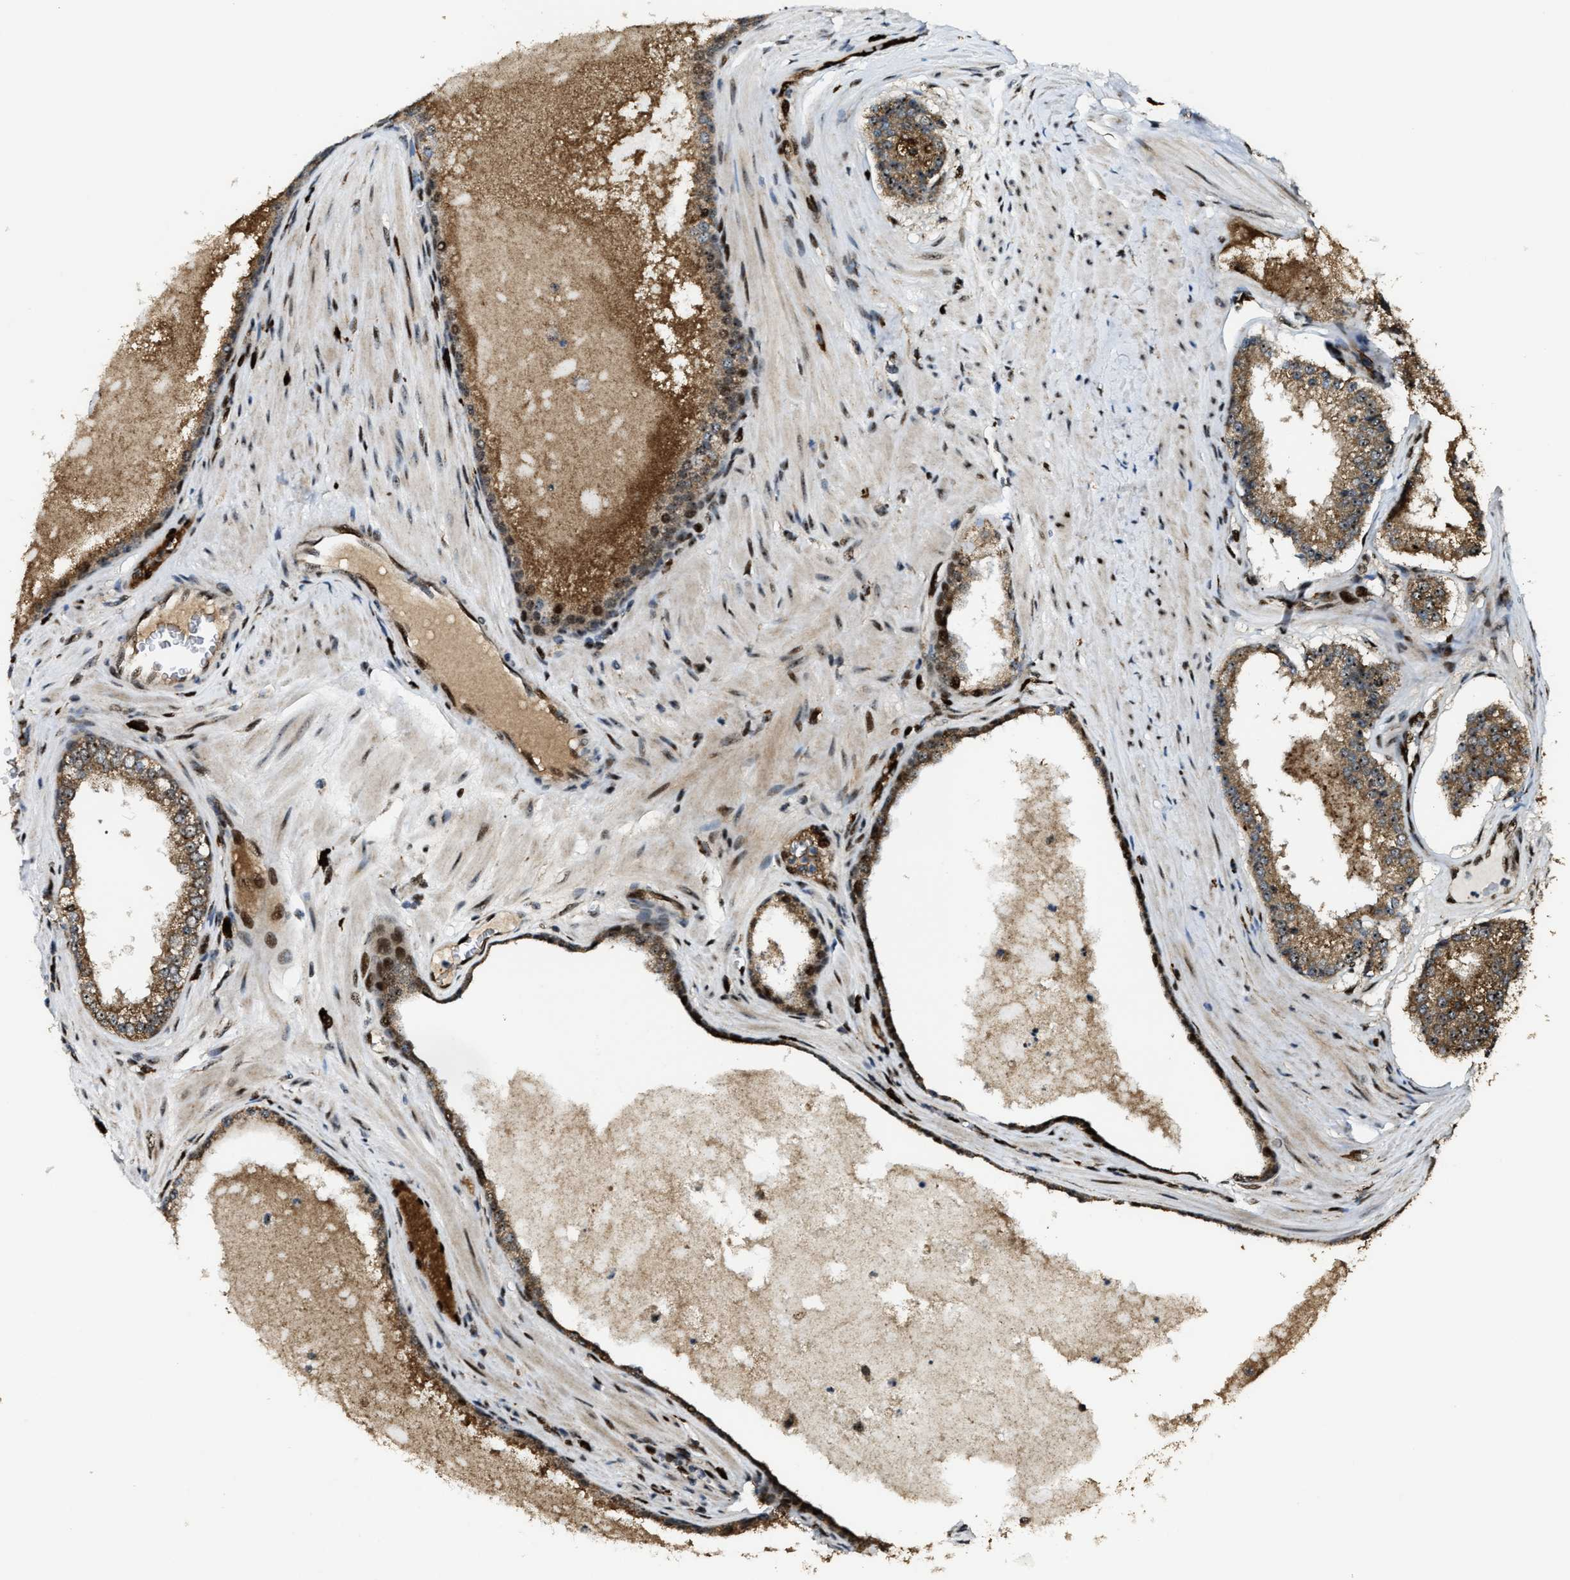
{"staining": {"intensity": "moderate", "quantity": ">75%", "location": "cytoplasmic/membranous,nuclear"}, "tissue": "prostate cancer", "cell_type": "Tumor cells", "image_type": "cancer", "snomed": [{"axis": "morphology", "description": "Adenocarcinoma, Low grade"}, {"axis": "topography", "description": "Prostate"}], "caption": "Immunohistochemistry image of prostate cancer stained for a protein (brown), which exhibits medium levels of moderate cytoplasmic/membranous and nuclear staining in approximately >75% of tumor cells.", "gene": "ZNF687", "patient": {"sex": "male", "age": 70}}